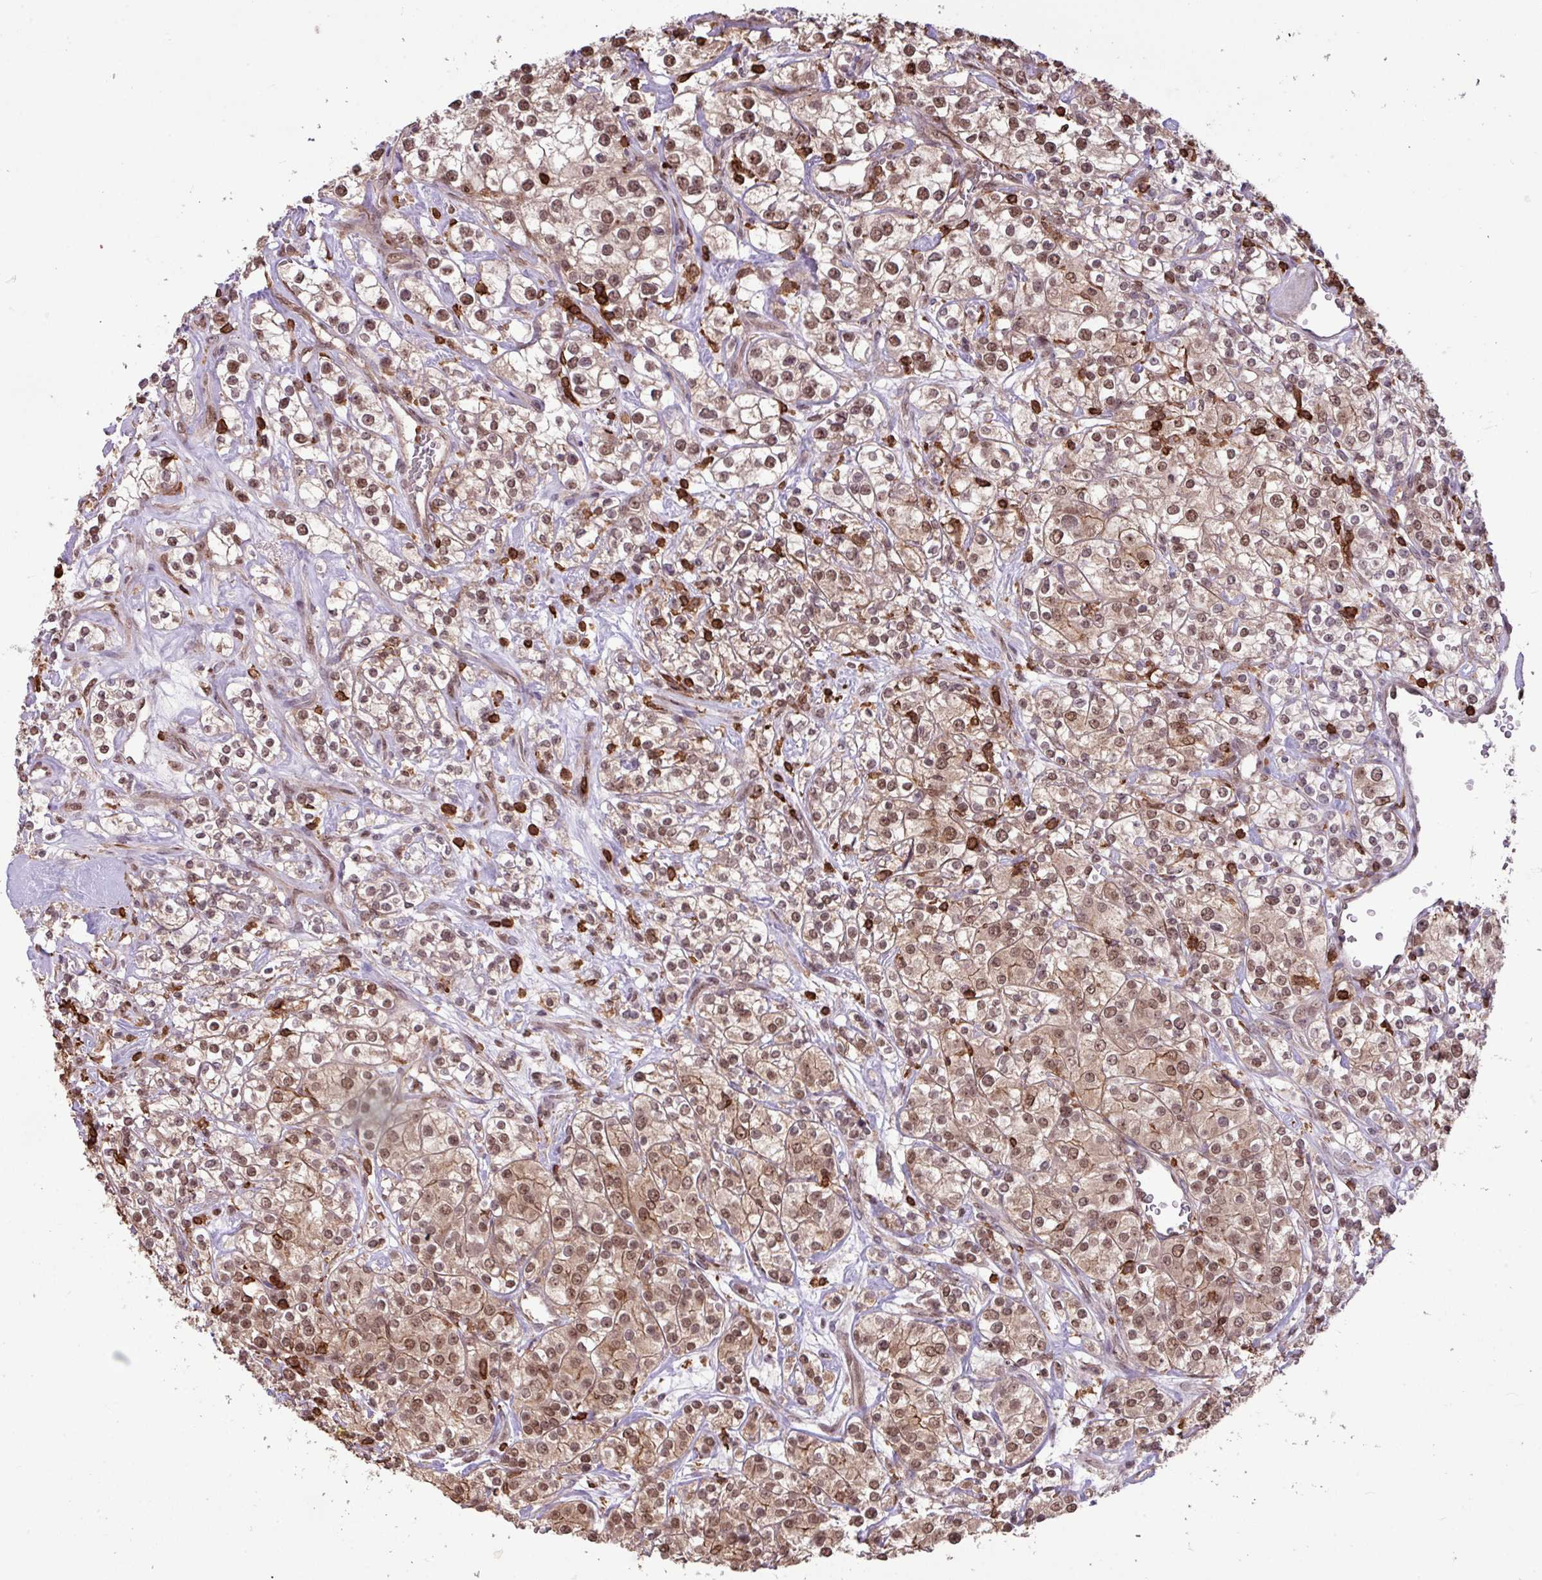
{"staining": {"intensity": "moderate", "quantity": ">75%", "location": "nuclear"}, "tissue": "renal cancer", "cell_type": "Tumor cells", "image_type": "cancer", "snomed": [{"axis": "morphology", "description": "Adenocarcinoma, NOS"}, {"axis": "topography", "description": "Kidney"}], "caption": "Moderate nuclear staining is identified in approximately >75% of tumor cells in adenocarcinoma (renal).", "gene": "GON7", "patient": {"sex": "male", "age": 77}}